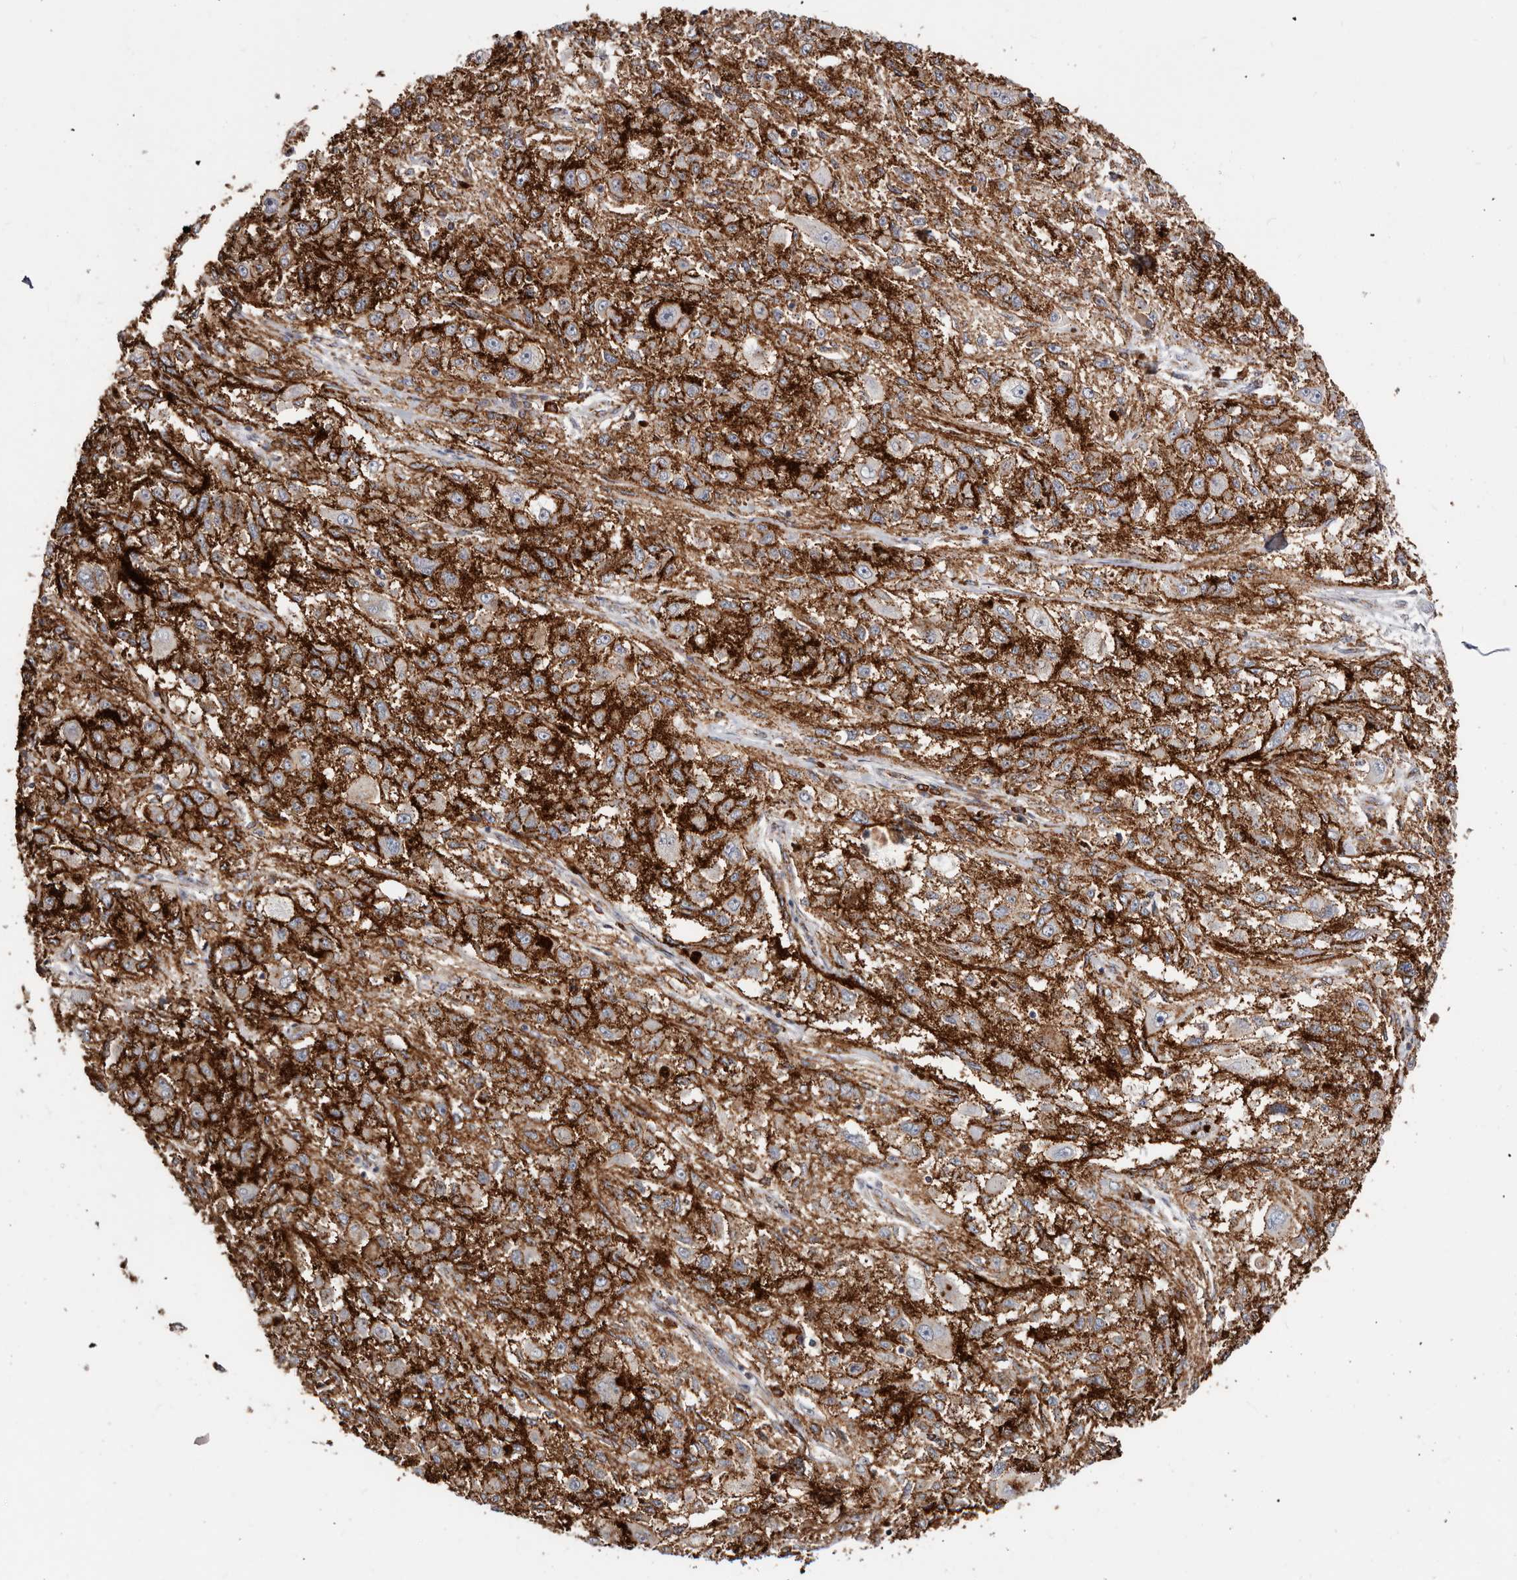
{"staining": {"intensity": "strong", "quantity": ">75%", "location": "cytoplasmic/membranous"}, "tissue": "melanoma", "cell_type": "Tumor cells", "image_type": "cancer", "snomed": [{"axis": "morphology", "description": "Necrosis, NOS"}, {"axis": "morphology", "description": "Malignant melanoma, NOS"}, {"axis": "topography", "description": "Skin"}], "caption": "Immunohistochemical staining of human melanoma displays high levels of strong cytoplasmic/membranous expression in about >75% of tumor cells. The staining was performed using DAB, with brown indicating positive protein expression. Nuclei are stained blue with hematoxylin.", "gene": "CTNNB1", "patient": {"sex": "female", "age": 87}}